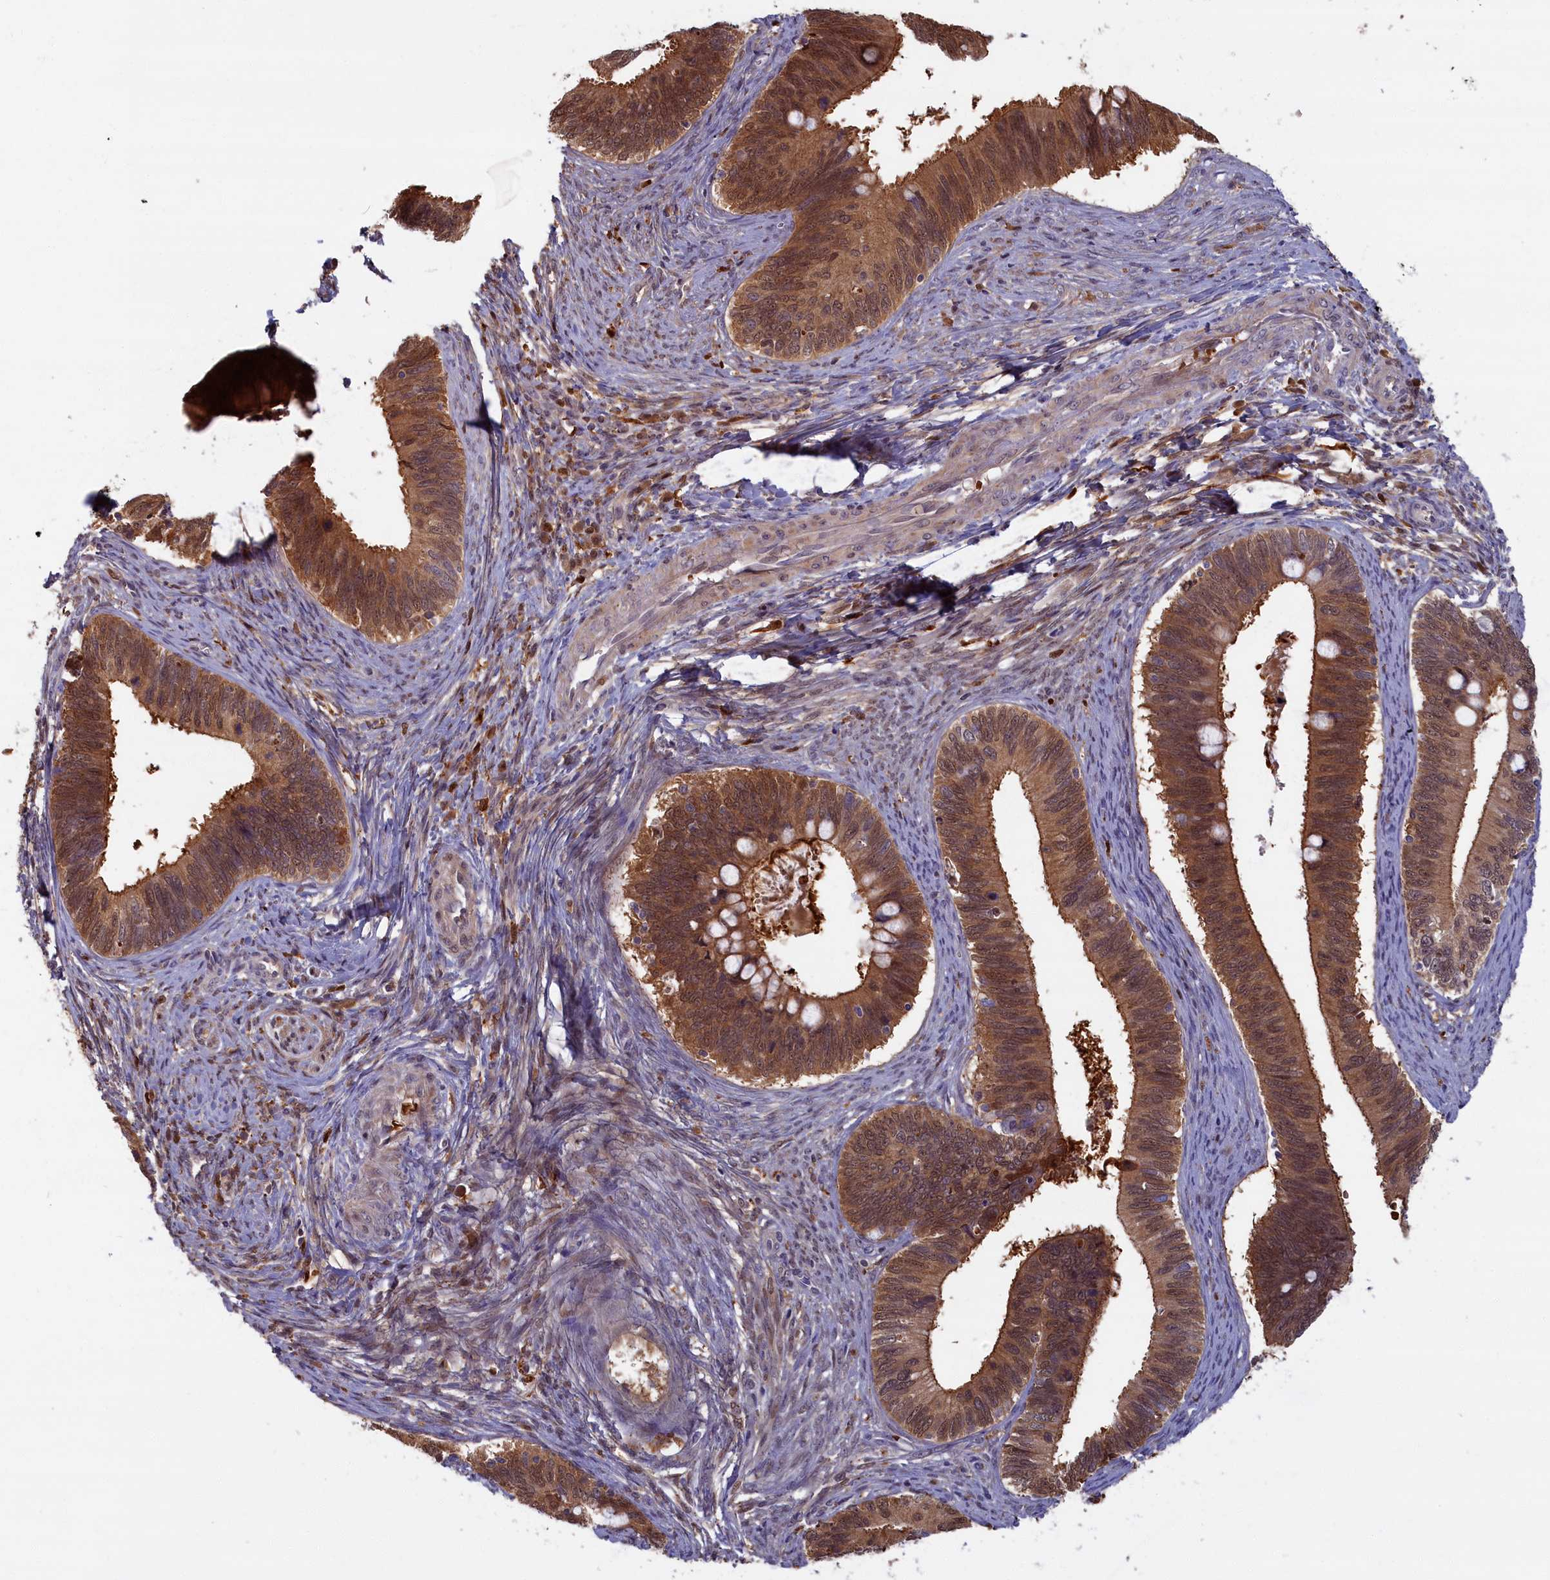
{"staining": {"intensity": "moderate", "quantity": ">75%", "location": "cytoplasmic/membranous,nuclear"}, "tissue": "cervical cancer", "cell_type": "Tumor cells", "image_type": "cancer", "snomed": [{"axis": "morphology", "description": "Adenocarcinoma, NOS"}, {"axis": "topography", "description": "Cervix"}], "caption": "An image of human adenocarcinoma (cervical) stained for a protein exhibits moderate cytoplasmic/membranous and nuclear brown staining in tumor cells.", "gene": "BLVRB", "patient": {"sex": "female", "age": 42}}